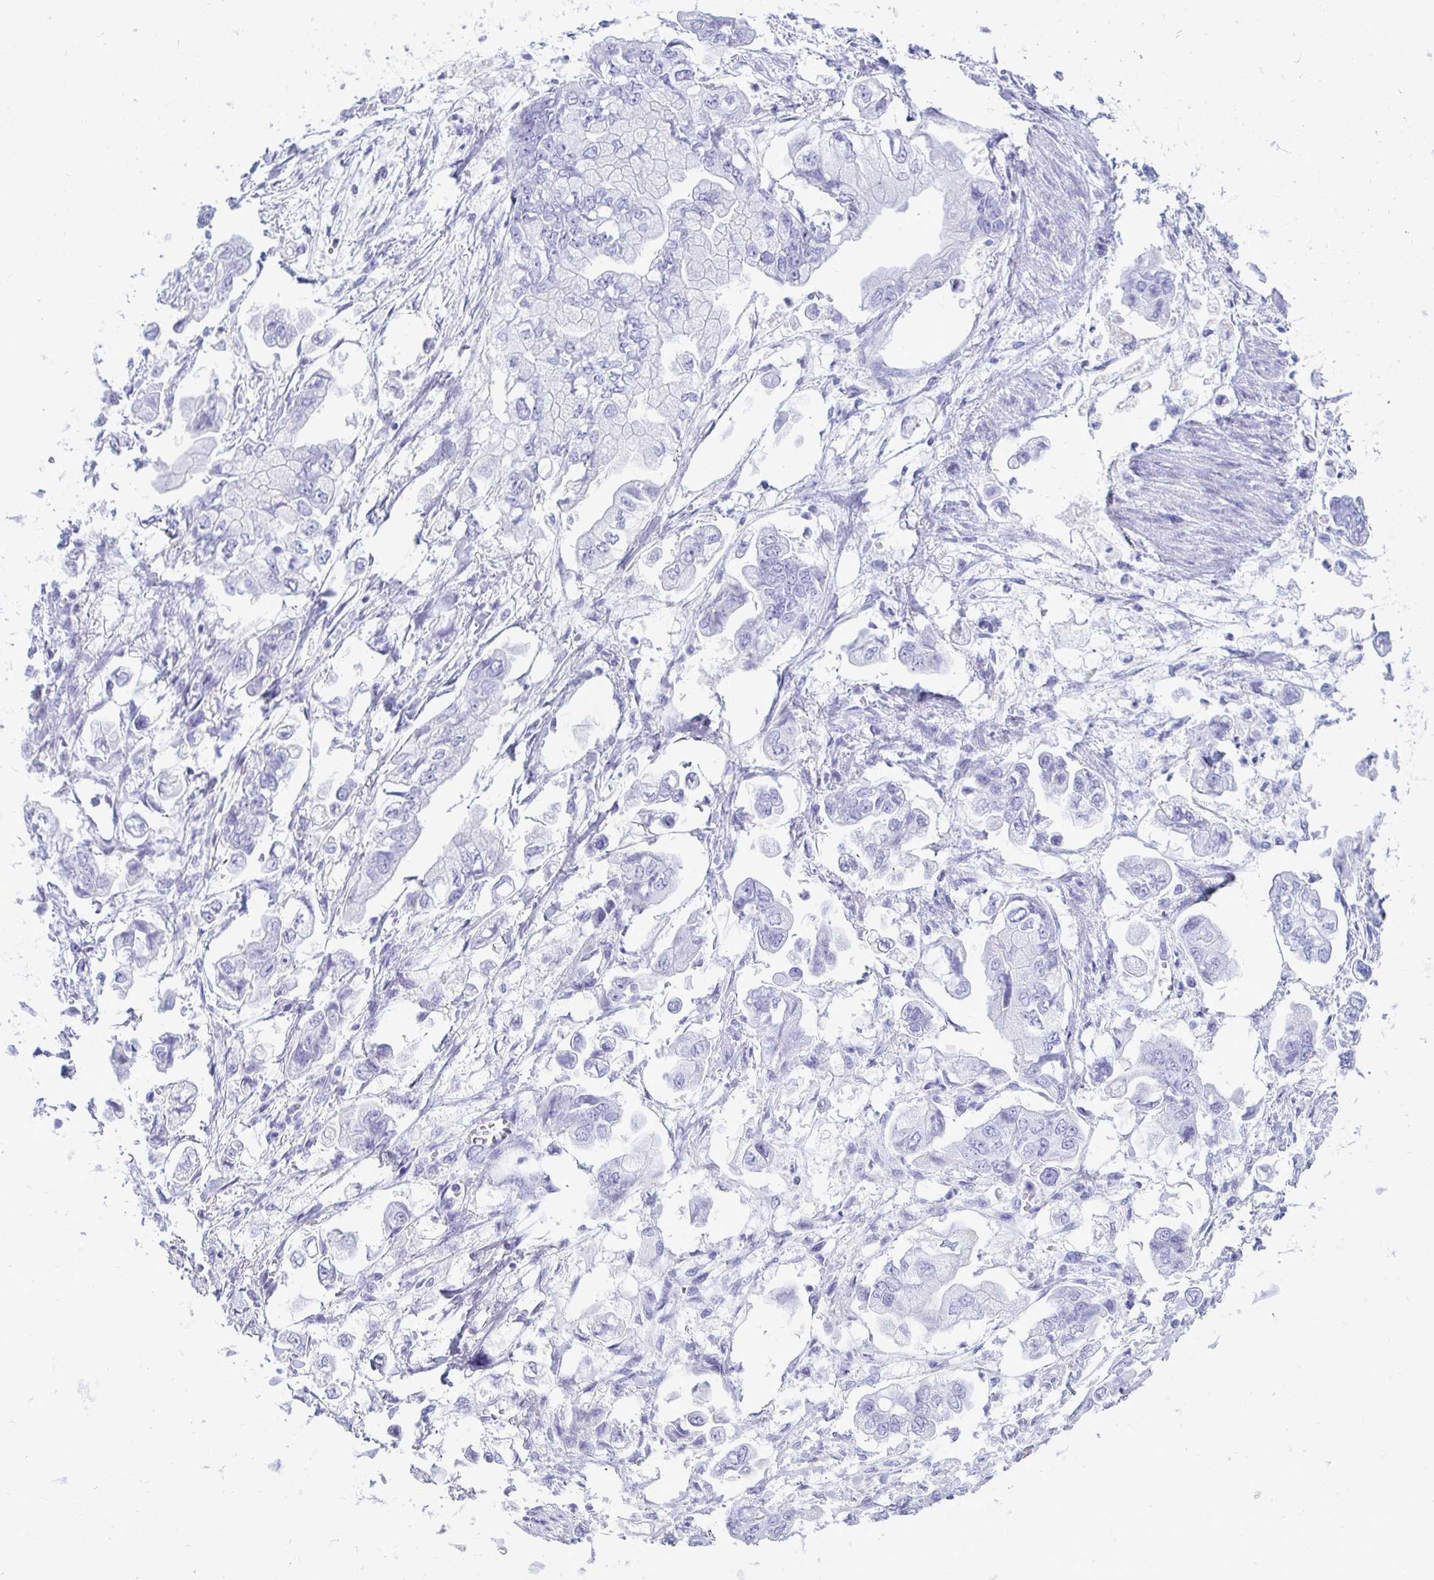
{"staining": {"intensity": "negative", "quantity": "none", "location": "none"}, "tissue": "stomach cancer", "cell_type": "Tumor cells", "image_type": "cancer", "snomed": [{"axis": "morphology", "description": "Adenocarcinoma, NOS"}, {"axis": "topography", "description": "Stomach"}], "caption": "Immunohistochemical staining of human stomach cancer (adenocarcinoma) demonstrates no significant positivity in tumor cells.", "gene": "OR10R2", "patient": {"sex": "male", "age": 62}}